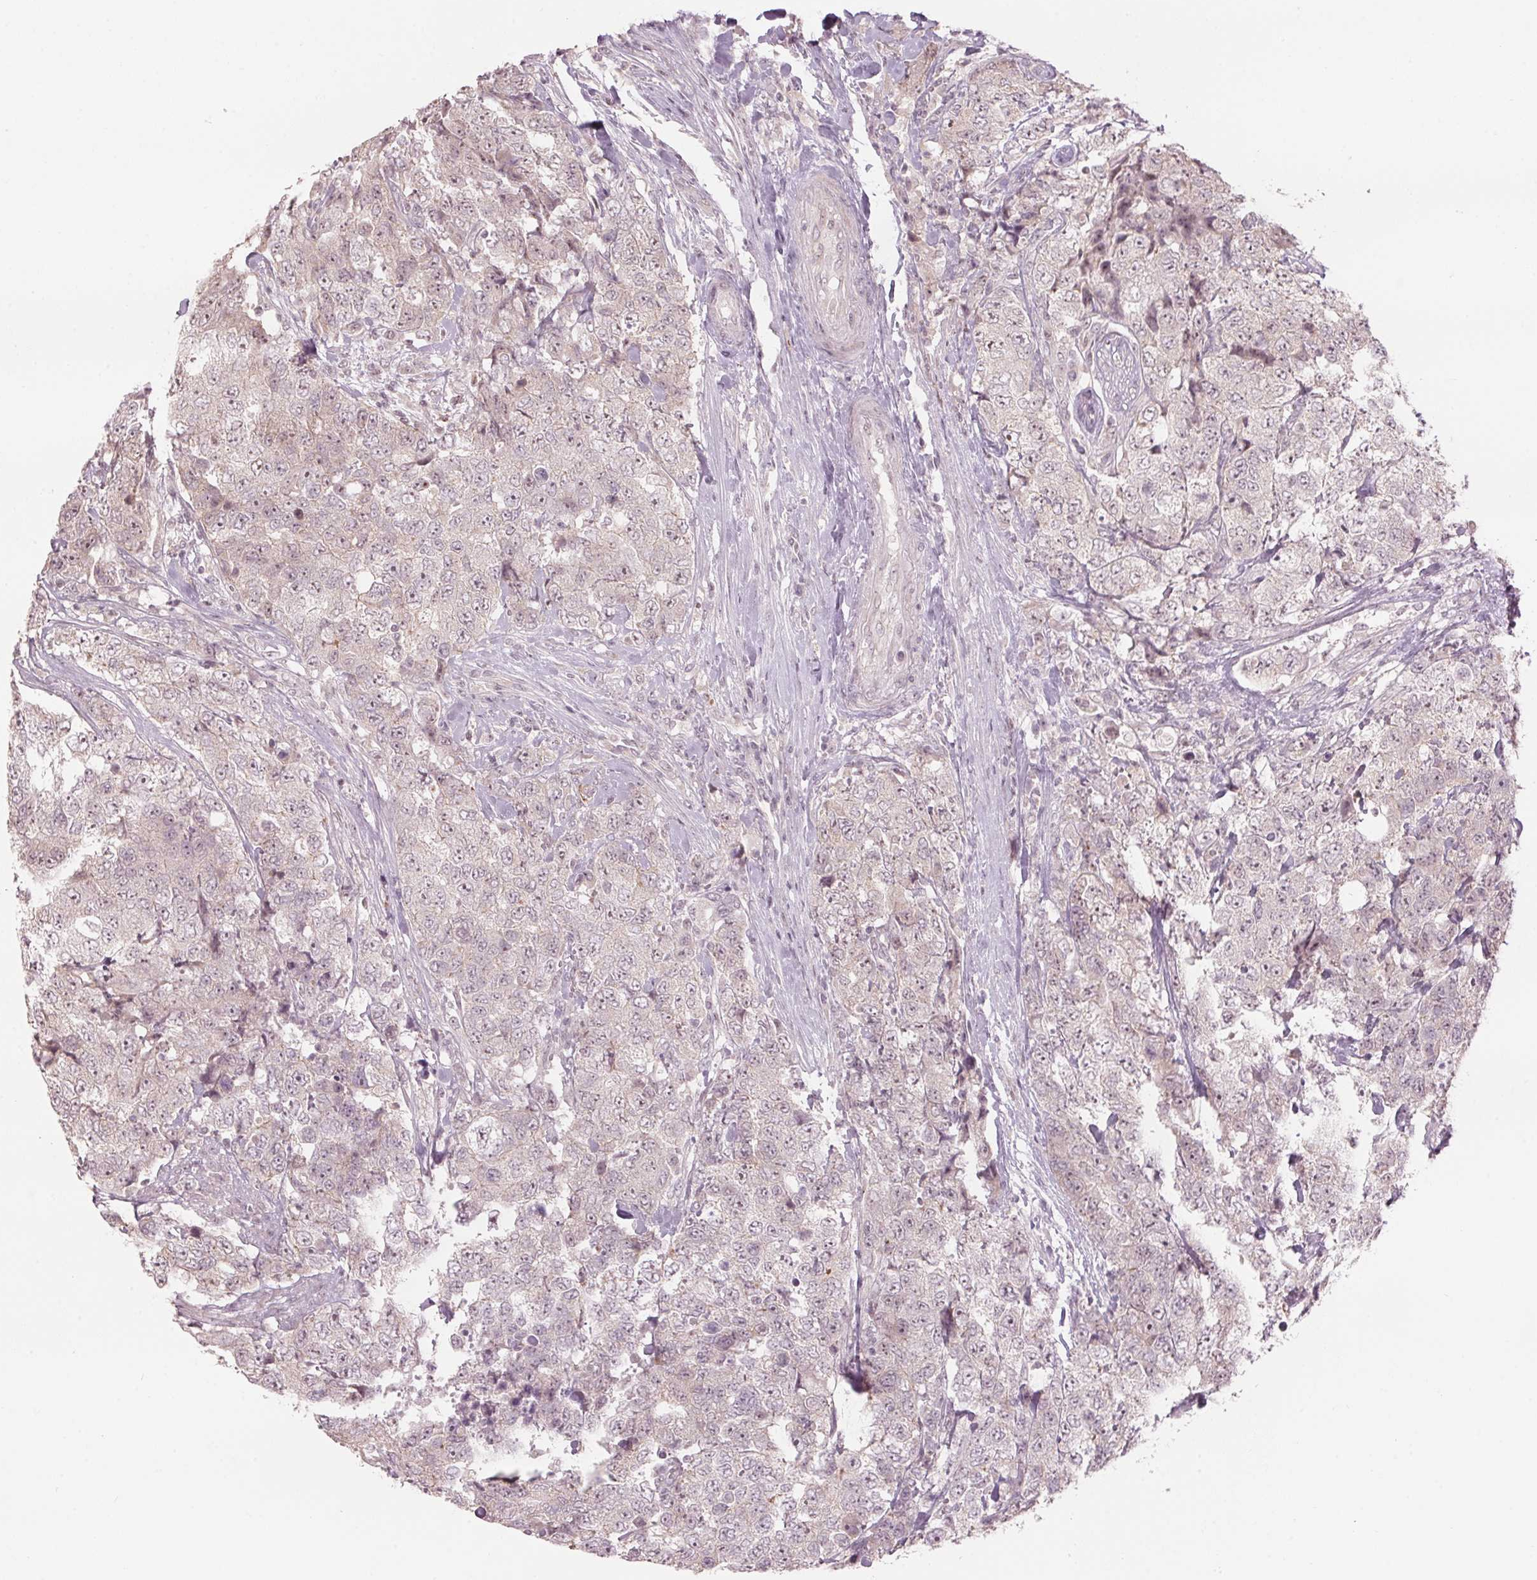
{"staining": {"intensity": "negative", "quantity": "none", "location": "none"}, "tissue": "urothelial cancer", "cell_type": "Tumor cells", "image_type": "cancer", "snomed": [{"axis": "morphology", "description": "Urothelial carcinoma, High grade"}, {"axis": "topography", "description": "Urinary bladder"}], "caption": "The immunohistochemistry (IHC) image has no significant positivity in tumor cells of urothelial cancer tissue. (Stains: DAB (3,3'-diaminobenzidine) immunohistochemistry with hematoxylin counter stain, Microscopy: brightfield microscopy at high magnification).", "gene": "TMED6", "patient": {"sex": "female", "age": 78}}